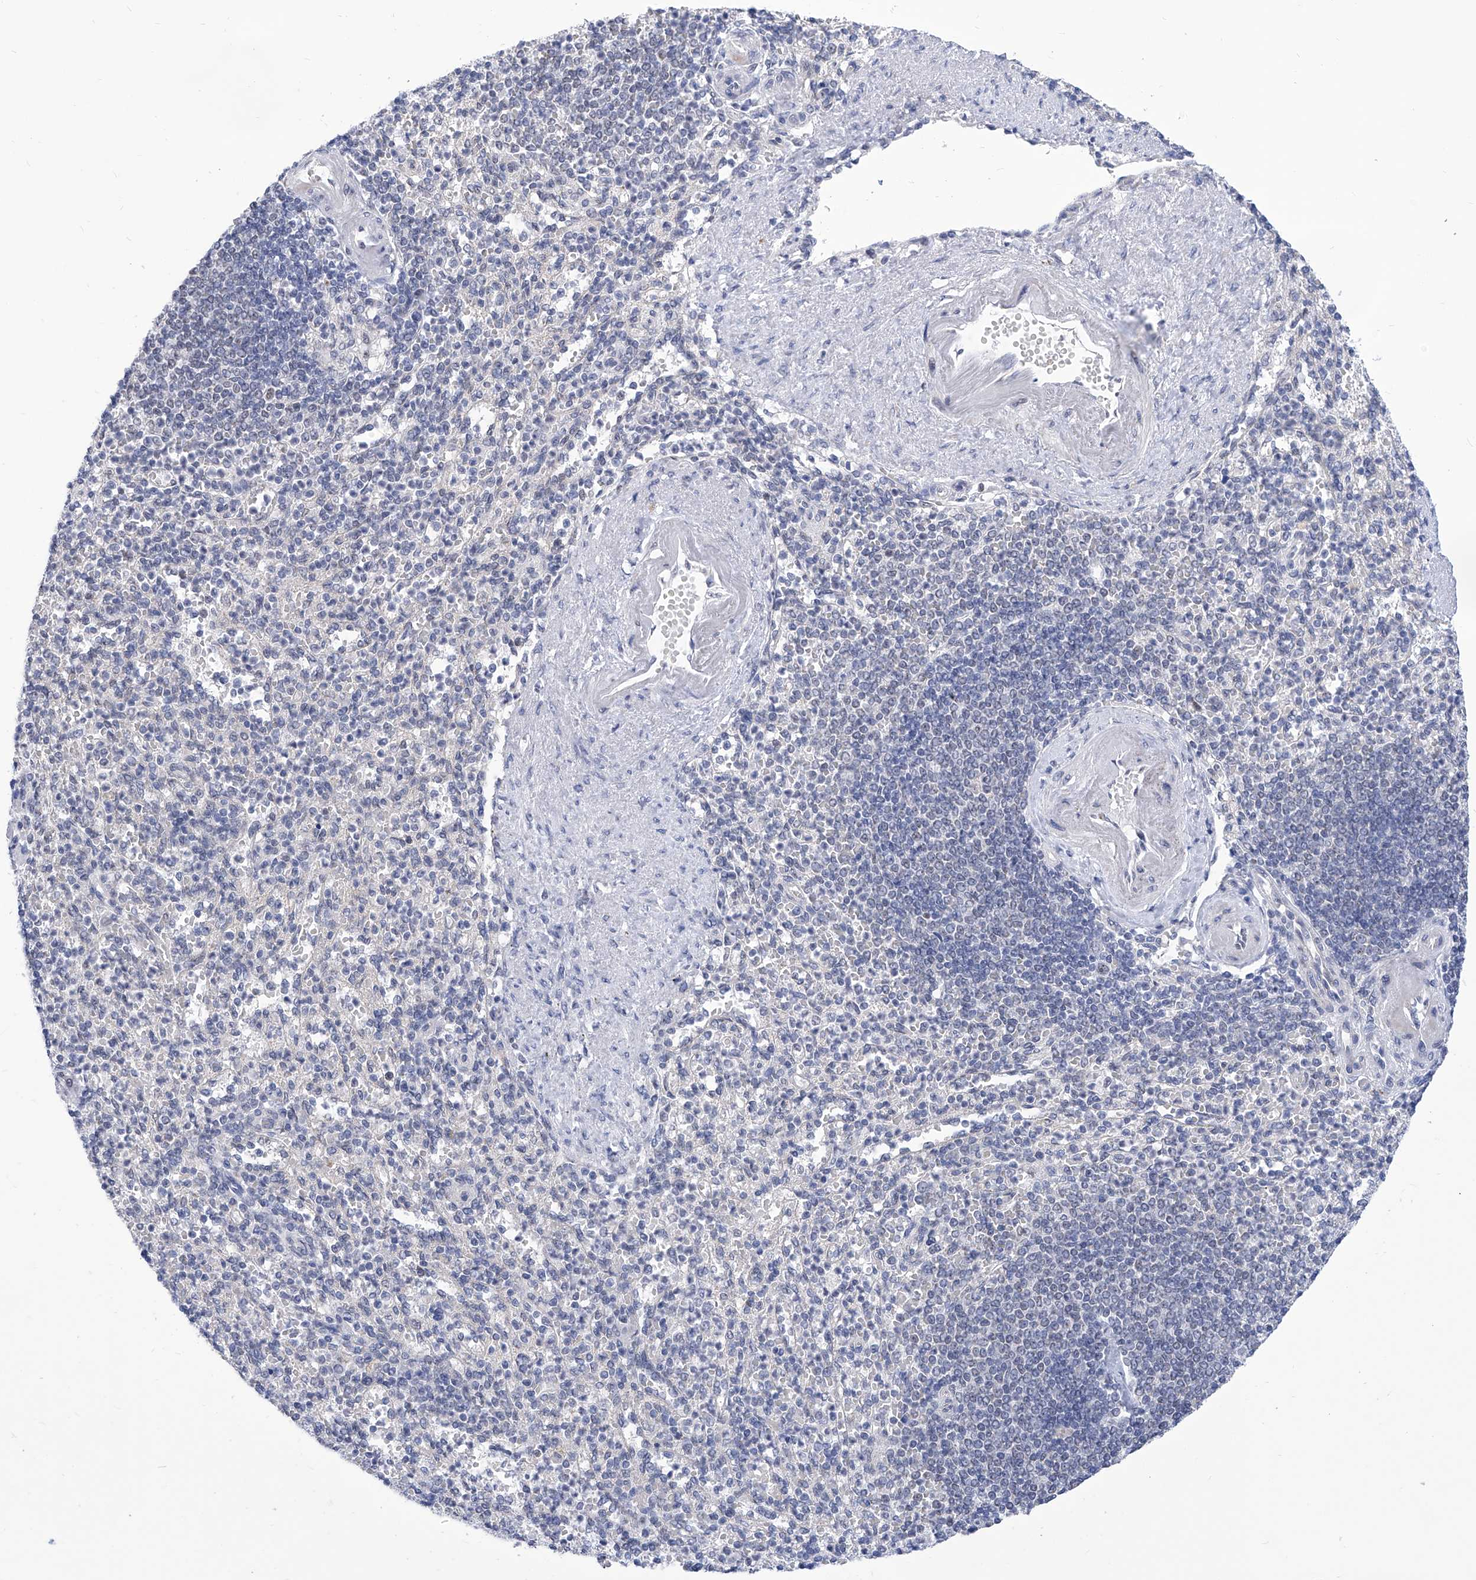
{"staining": {"intensity": "negative", "quantity": "none", "location": "none"}, "tissue": "spleen", "cell_type": "Cells in red pulp", "image_type": "normal", "snomed": [{"axis": "morphology", "description": "Normal tissue, NOS"}, {"axis": "topography", "description": "Spleen"}], "caption": "IHC image of normal spleen stained for a protein (brown), which shows no positivity in cells in red pulp. The staining is performed using DAB brown chromogen with nuclei counter-stained in using hematoxylin.", "gene": "SART1", "patient": {"sex": "female", "age": 74}}